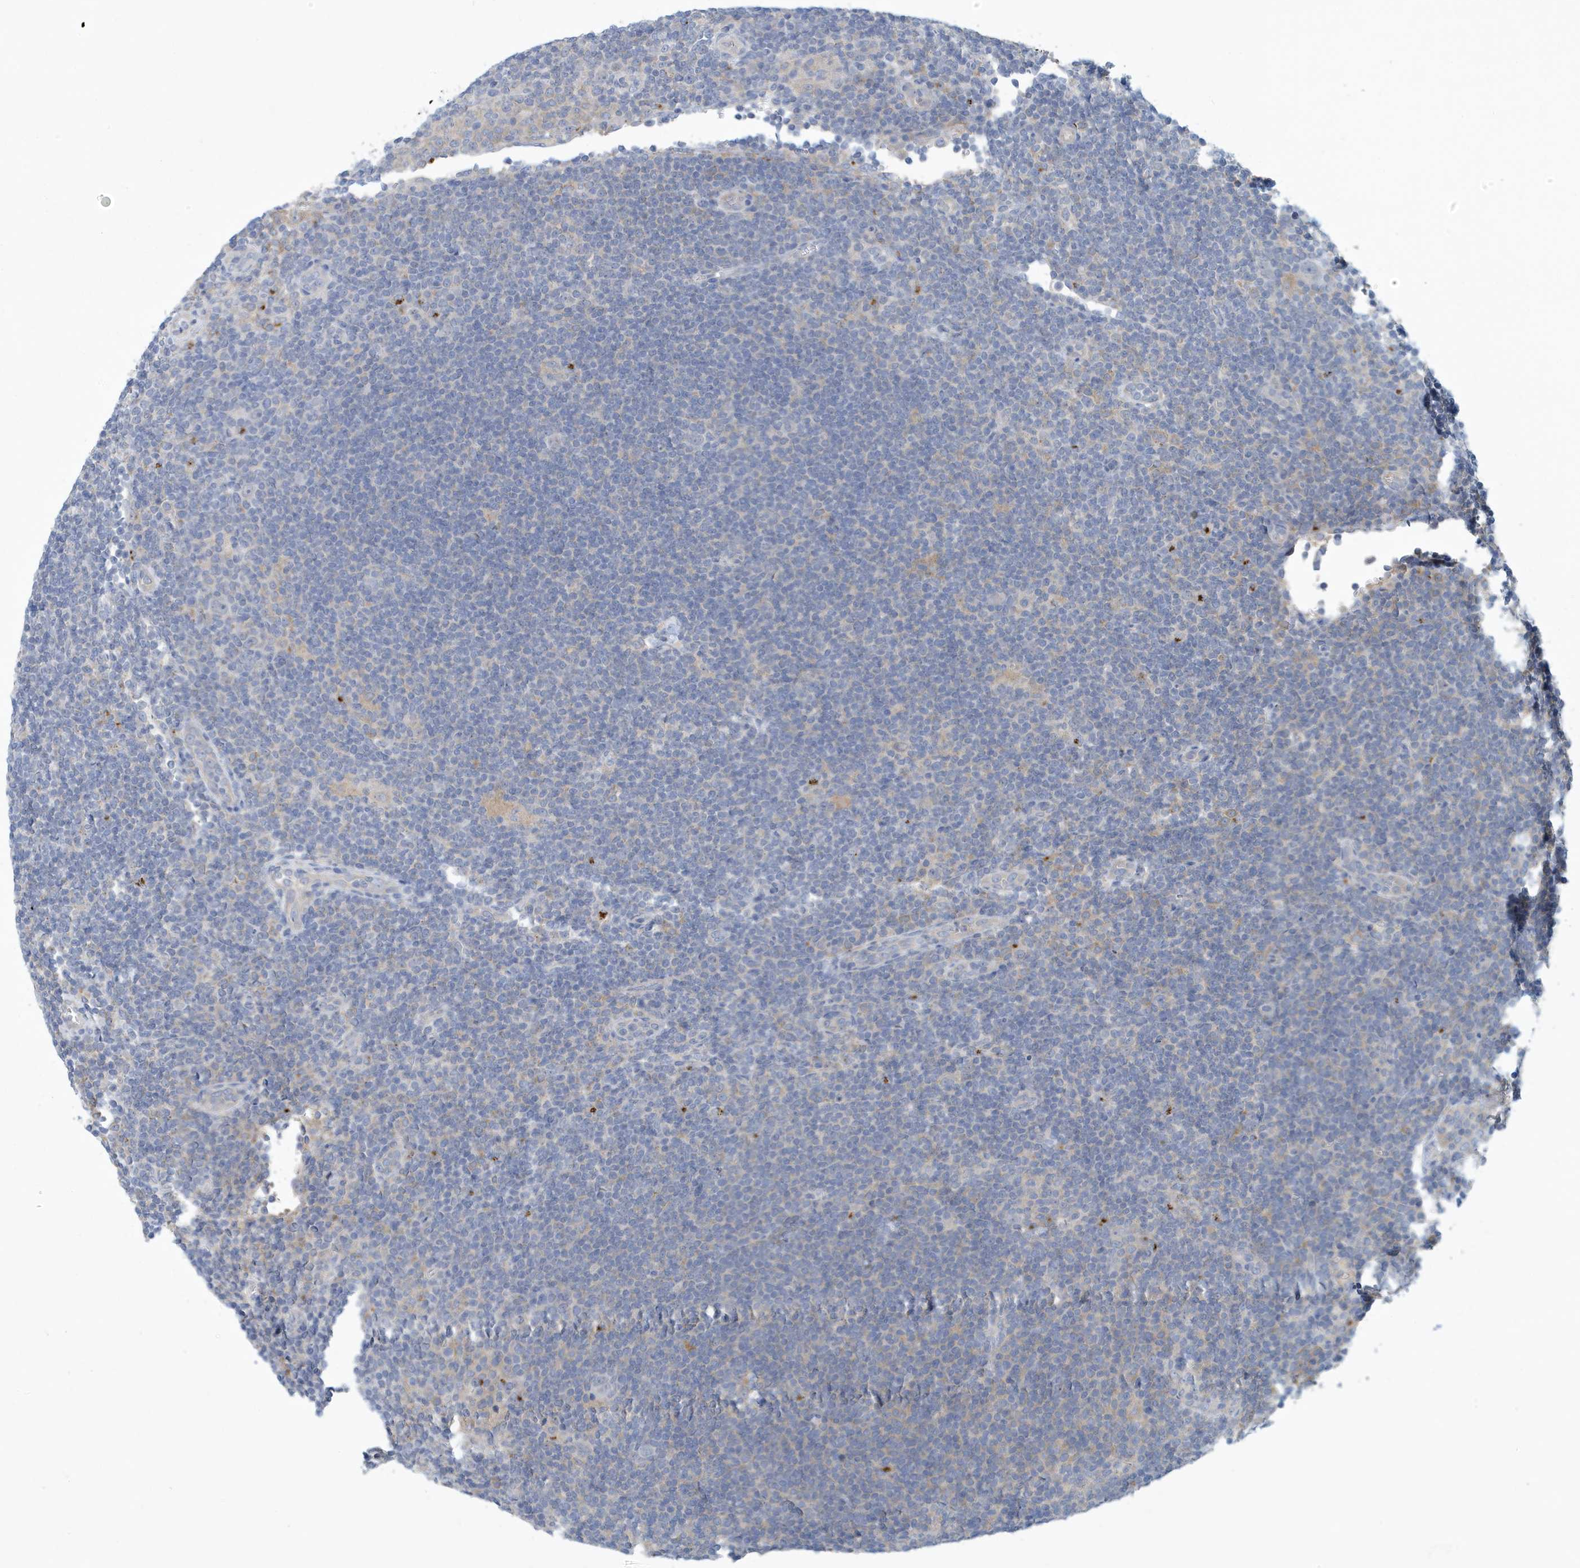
{"staining": {"intensity": "negative", "quantity": "none", "location": "none"}, "tissue": "lymphoma", "cell_type": "Tumor cells", "image_type": "cancer", "snomed": [{"axis": "morphology", "description": "Hodgkin's disease, NOS"}, {"axis": "topography", "description": "Lymph node"}], "caption": "Human Hodgkin's disease stained for a protein using IHC displays no expression in tumor cells.", "gene": "VTA1", "patient": {"sex": "female", "age": 57}}